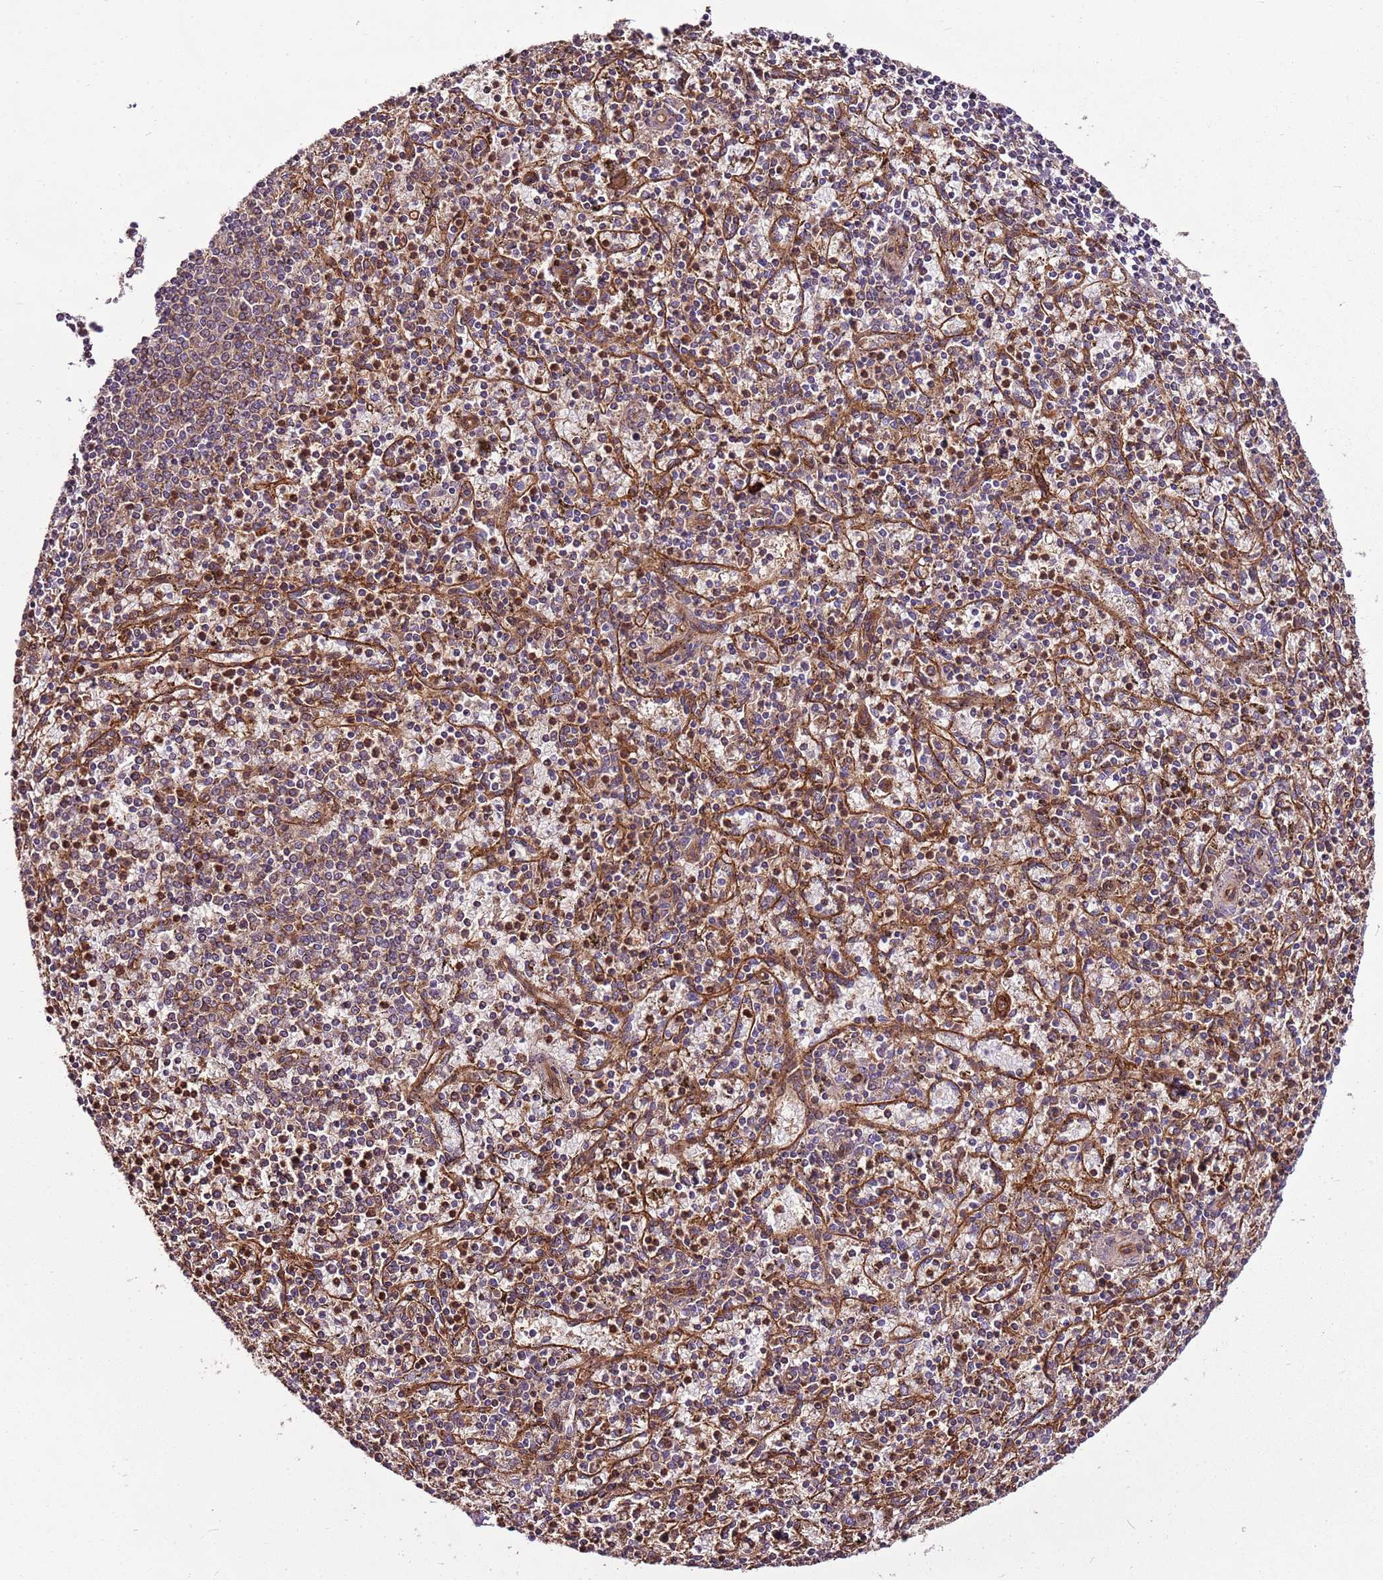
{"staining": {"intensity": "weak", "quantity": "<25%", "location": "cytoplasmic/membranous"}, "tissue": "spleen", "cell_type": "Cells in red pulp", "image_type": "normal", "snomed": [{"axis": "morphology", "description": "Normal tissue, NOS"}, {"axis": "topography", "description": "Spleen"}], "caption": "Cells in red pulp show no significant protein positivity in unremarkable spleen. The staining was performed using DAB to visualize the protein expression in brown, while the nuclei were stained in blue with hematoxylin (Magnification: 20x).", "gene": "ZNF827", "patient": {"sex": "male", "age": 72}}